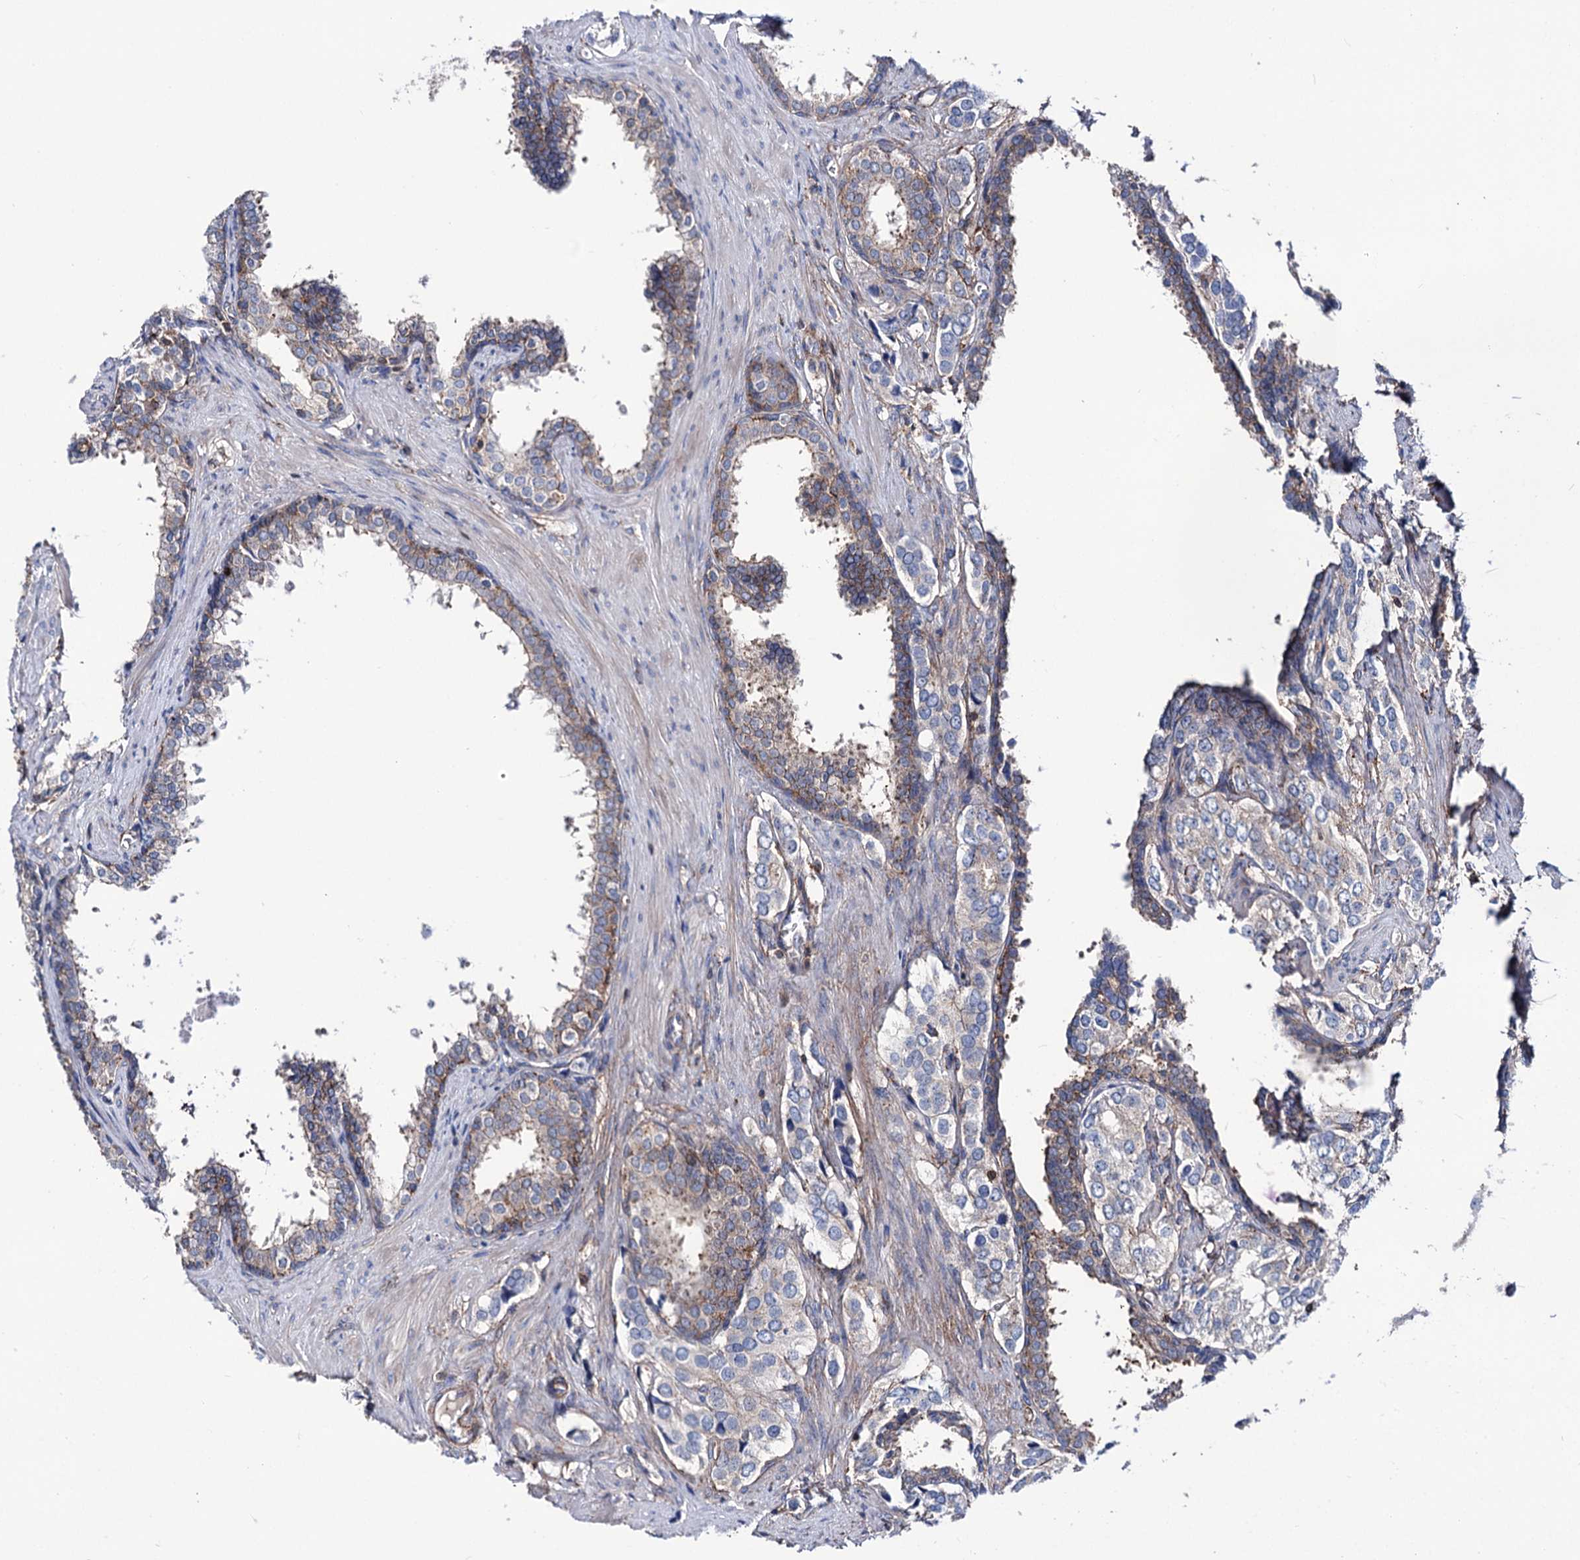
{"staining": {"intensity": "negative", "quantity": "none", "location": "none"}, "tissue": "prostate cancer", "cell_type": "Tumor cells", "image_type": "cancer", "snomed": [{"axis": "morphology", "description": "Adenocarcinoma, High grade"}, {"axis": "topography", "description": "Prostate"}], "caption": "Immunohistochemistry (IHC) histopathology image of prostate cancer stained for a protein (brown), which reveals no positivity in tumor cells. The staining was performed using DAB (3,3'-diaminobenzidine) to visualize the protein expression in brown, while the nuclei were stained in blue with hematoxylin (Magnification: 20x).", "gene": "DEF6", "patient": {"sex": "male", "age": 66}}